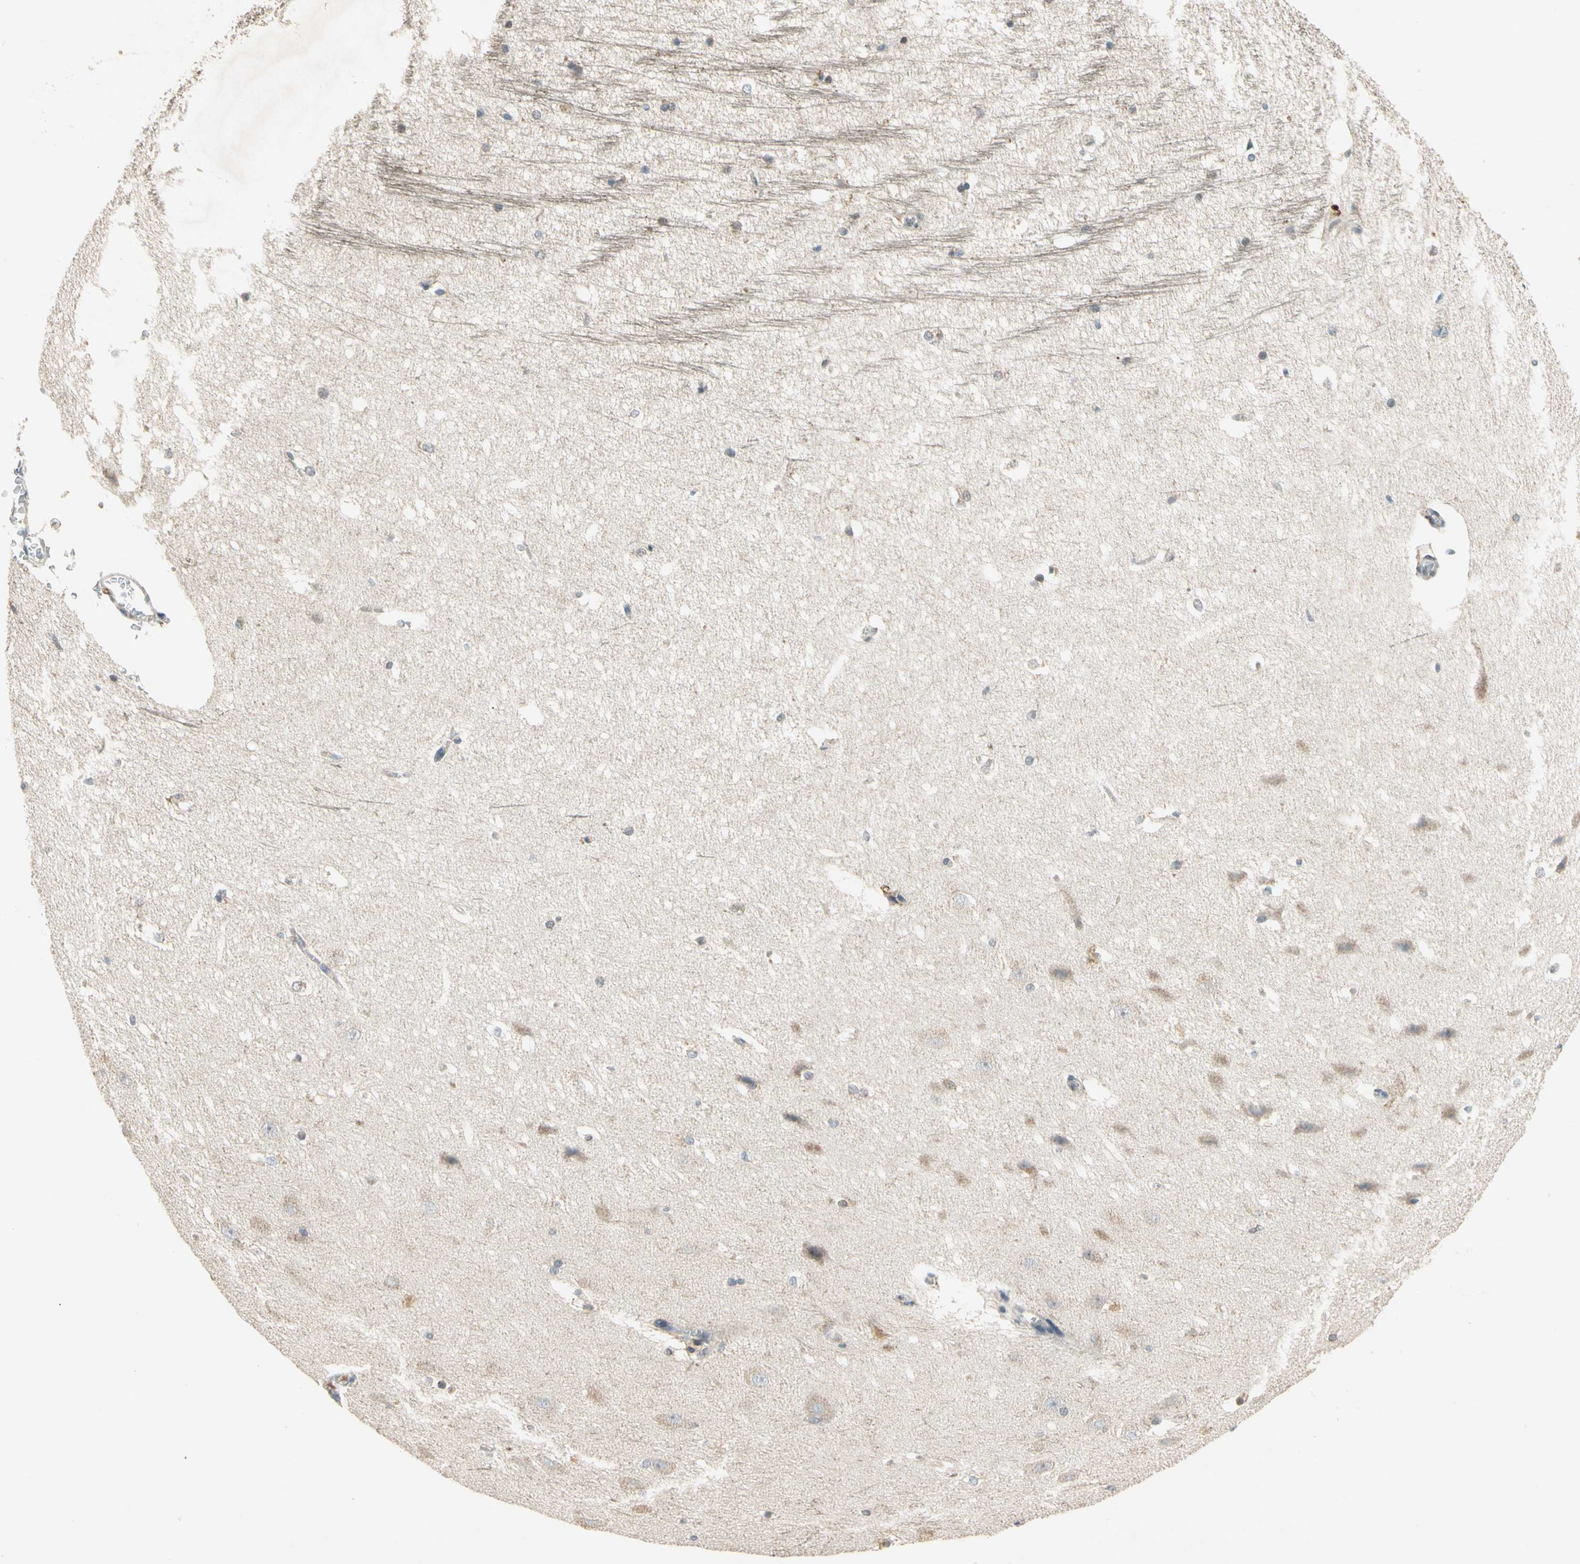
{"staining": {"intensity": "negative", "quantity": "none", "location": "none"}, "tissue": "hippocampus", "cell_type": "Glial cells", "image_type": "normal", "snomed": [{"axis": "morphology", "description": "Normal tissue, NOS"}, {"axis": "topography", "description": "Hippocampus"}], "caption": "Immunohistochemistry of normal hippocampus shows no expression in glial cells. The staining was performed using DAB to visualize the protein expression in brown, while the nuclei were stained in blue with hematoxylin (Magnification: 20x).", "gene": "RIOX2", "patient": {"sex": "female", "age": 19}}